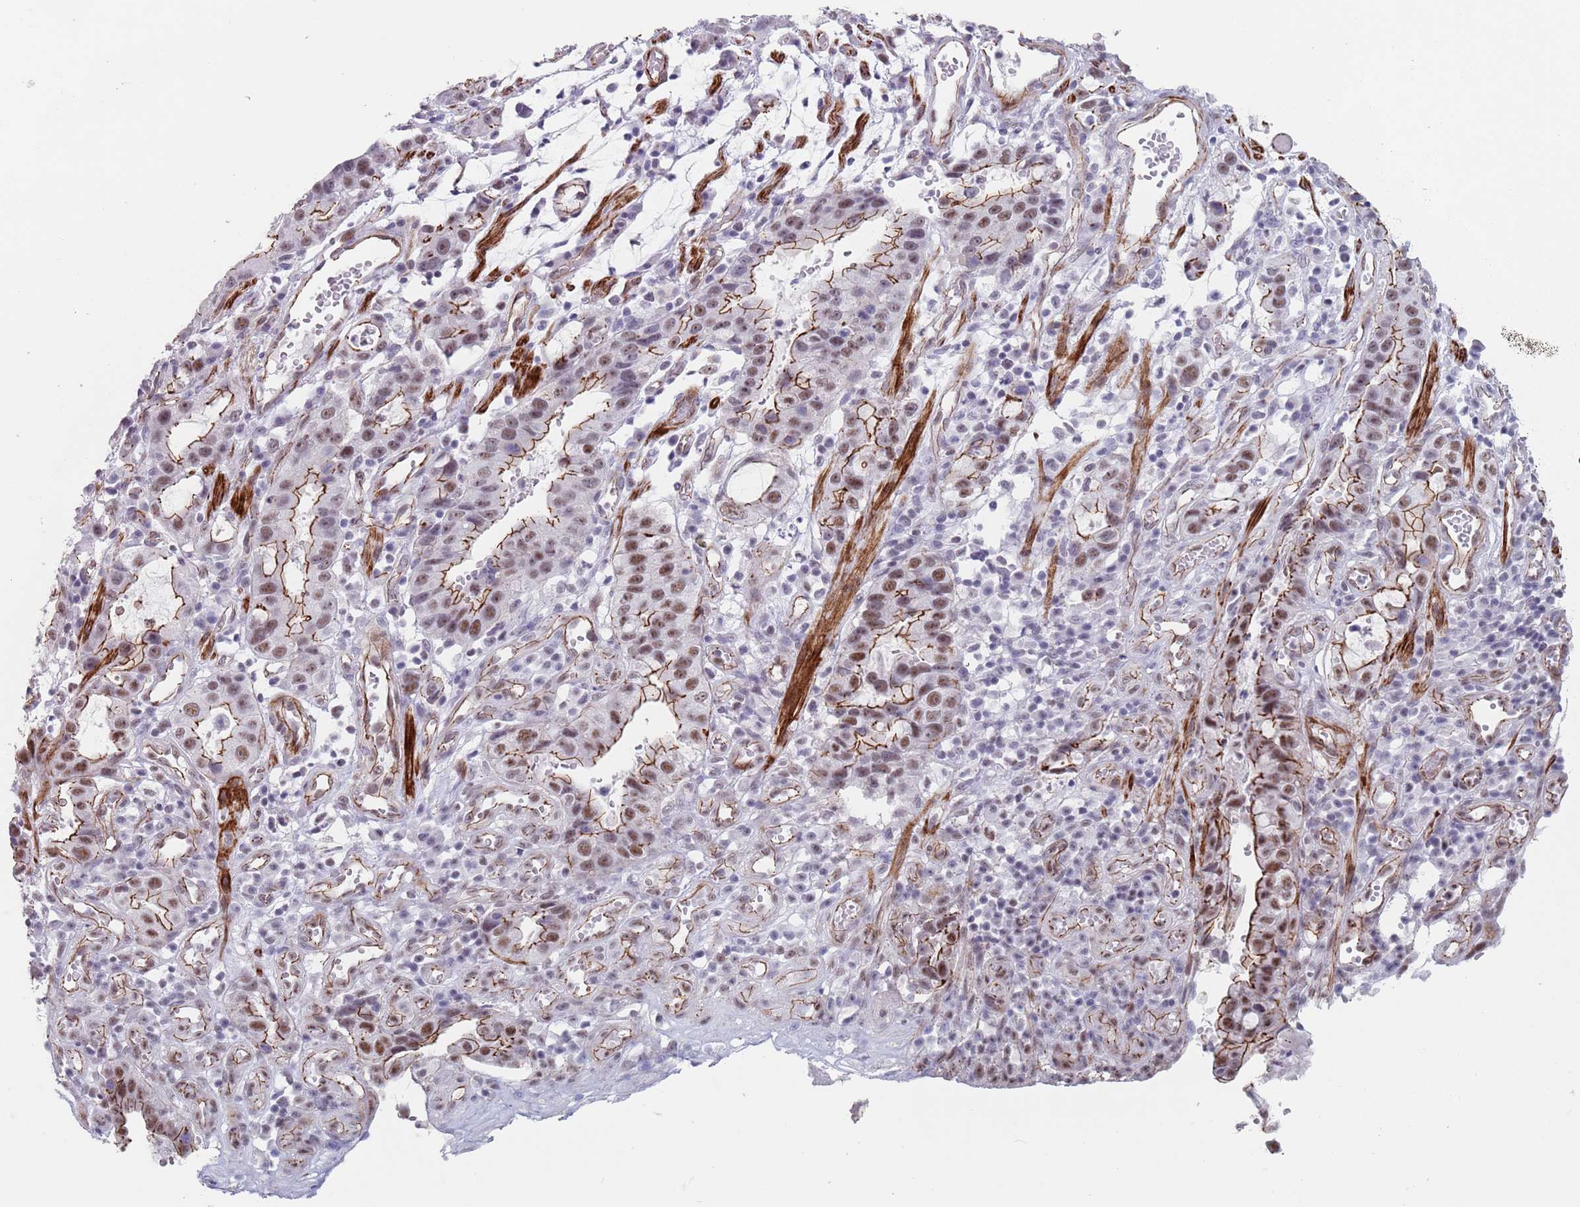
{"staining": {"intensity": "moderate", "quantity": "25%-75%", "location": "cytoplasmic/membranous,nuclear"}, "tissue": "stomach cancer", "cell_type": "Tumor cells", "image_type": "cancer", "snomed": [{"axis": "morphology", "description": "Adenocarcinoma, NOS"}, {"axis": "topography", "description": "Stomach"}], "caption": "A photomicrograph of human stomach adenocarcinoma stained for a protein reveals moderate cytoplasmic/membranous and nuclear brown staining in tumor cells. (DAB = brown stain, brightfield microscopy at high magnification).", "gene": "OR5A2", "patient": {"sex": "male", "age": 55}}